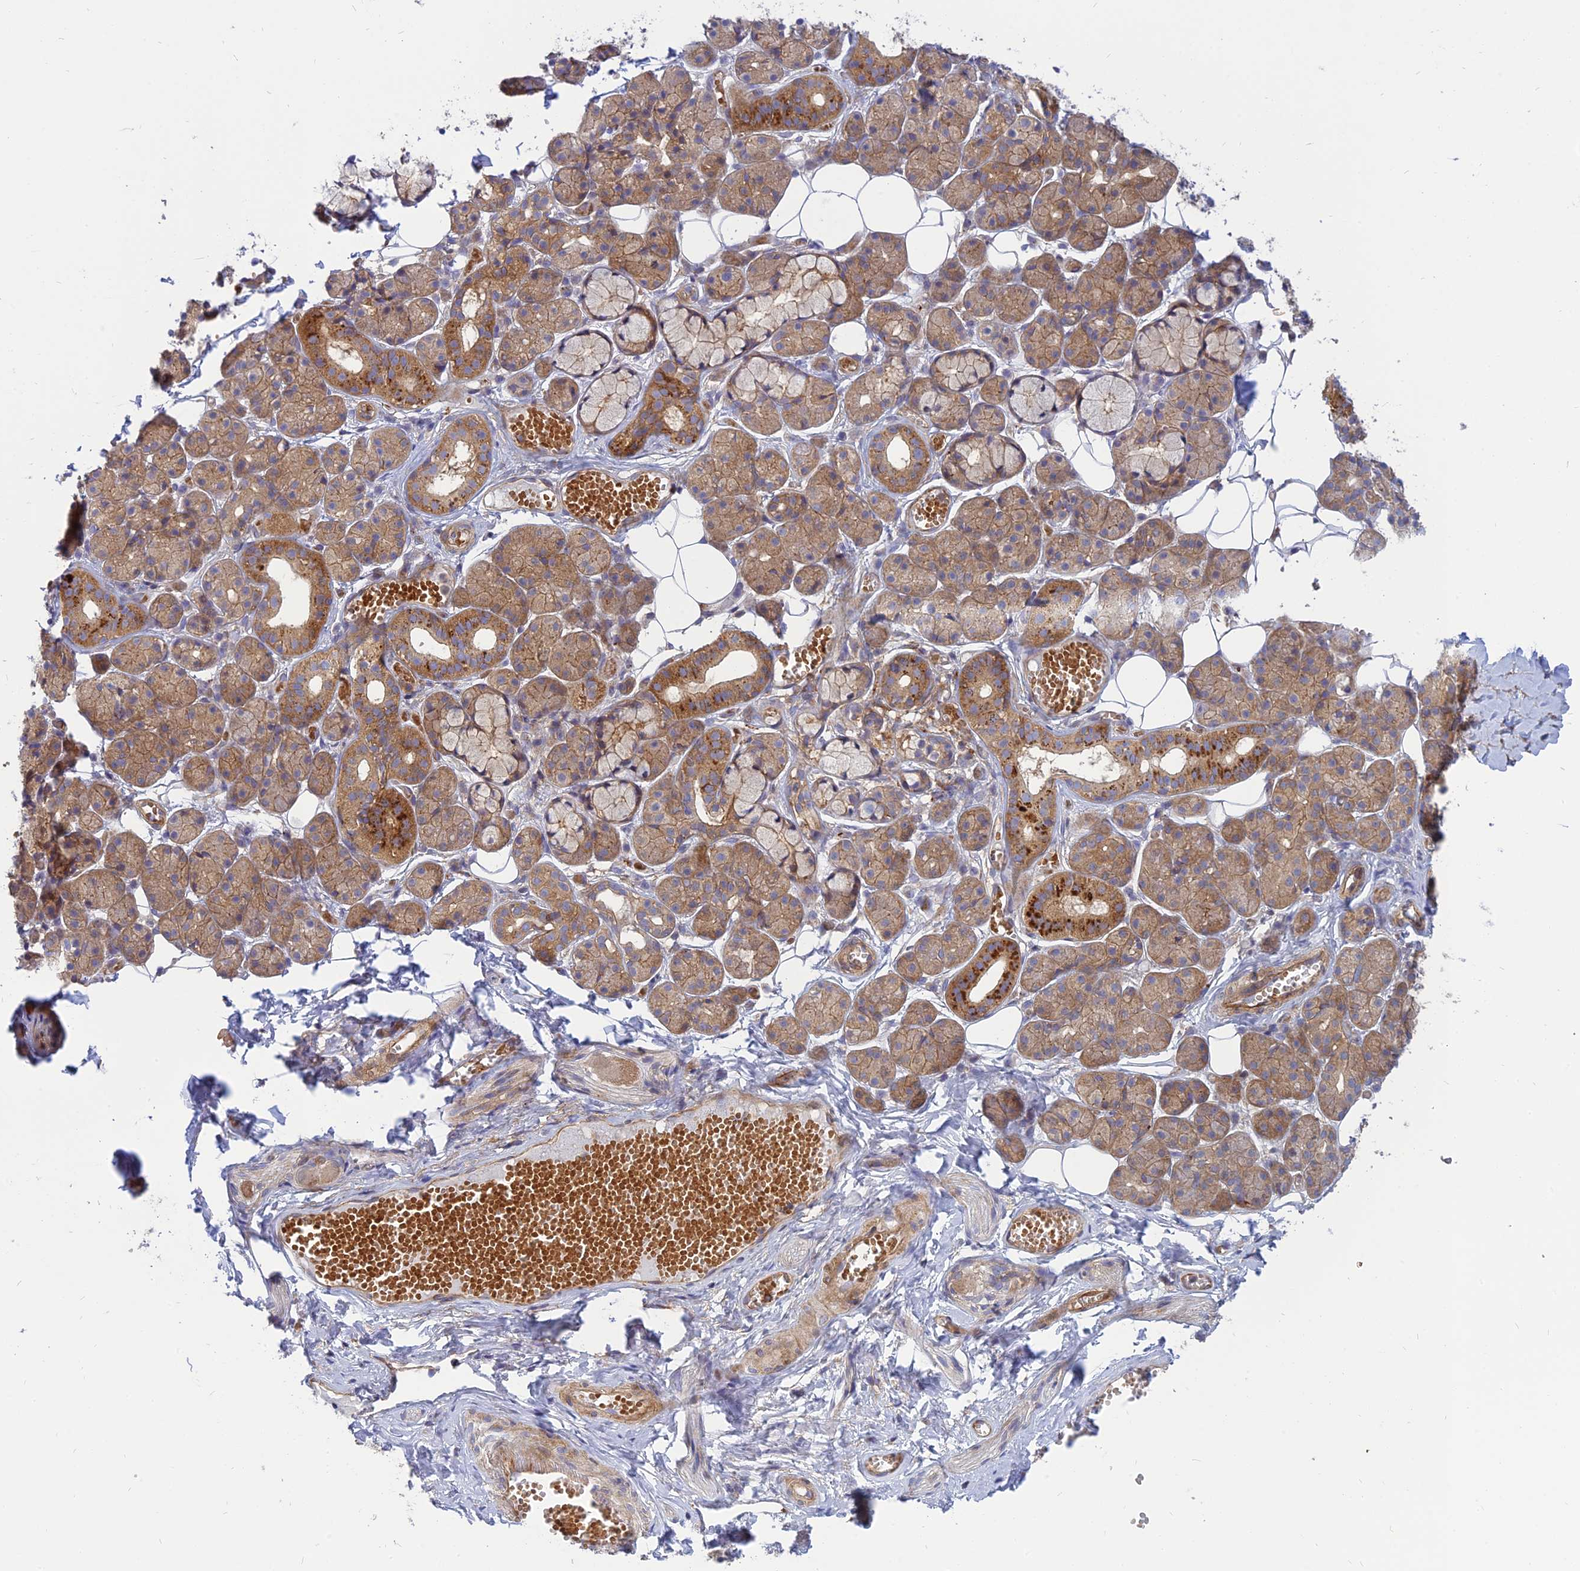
{"staining": {"intensity": "moderate", "quantity": "25%-75%", "location": "cytoplasmic/membranous"}, "tissue": "salivary gland", "cell_type": "Glandular cells", "image_type": "normal", "snomed": [{"axis": "morphology", "description": "Normal tissue, NOS"}, {"axis": "topography", "description": "Salivary gland"}], "caption": "A brown stain highlights moderate cytoplasmic/membranous expression of a protein in glandular cells of unremarkable human salivary gland. The staining was performed using DAB to visualize the protein expression in brown, while the nuclei were stained in blue with hematoxylin (Magnification: 20x).", "gene": "PHKA2", "patient": {"sex": "male", "age": 63}}